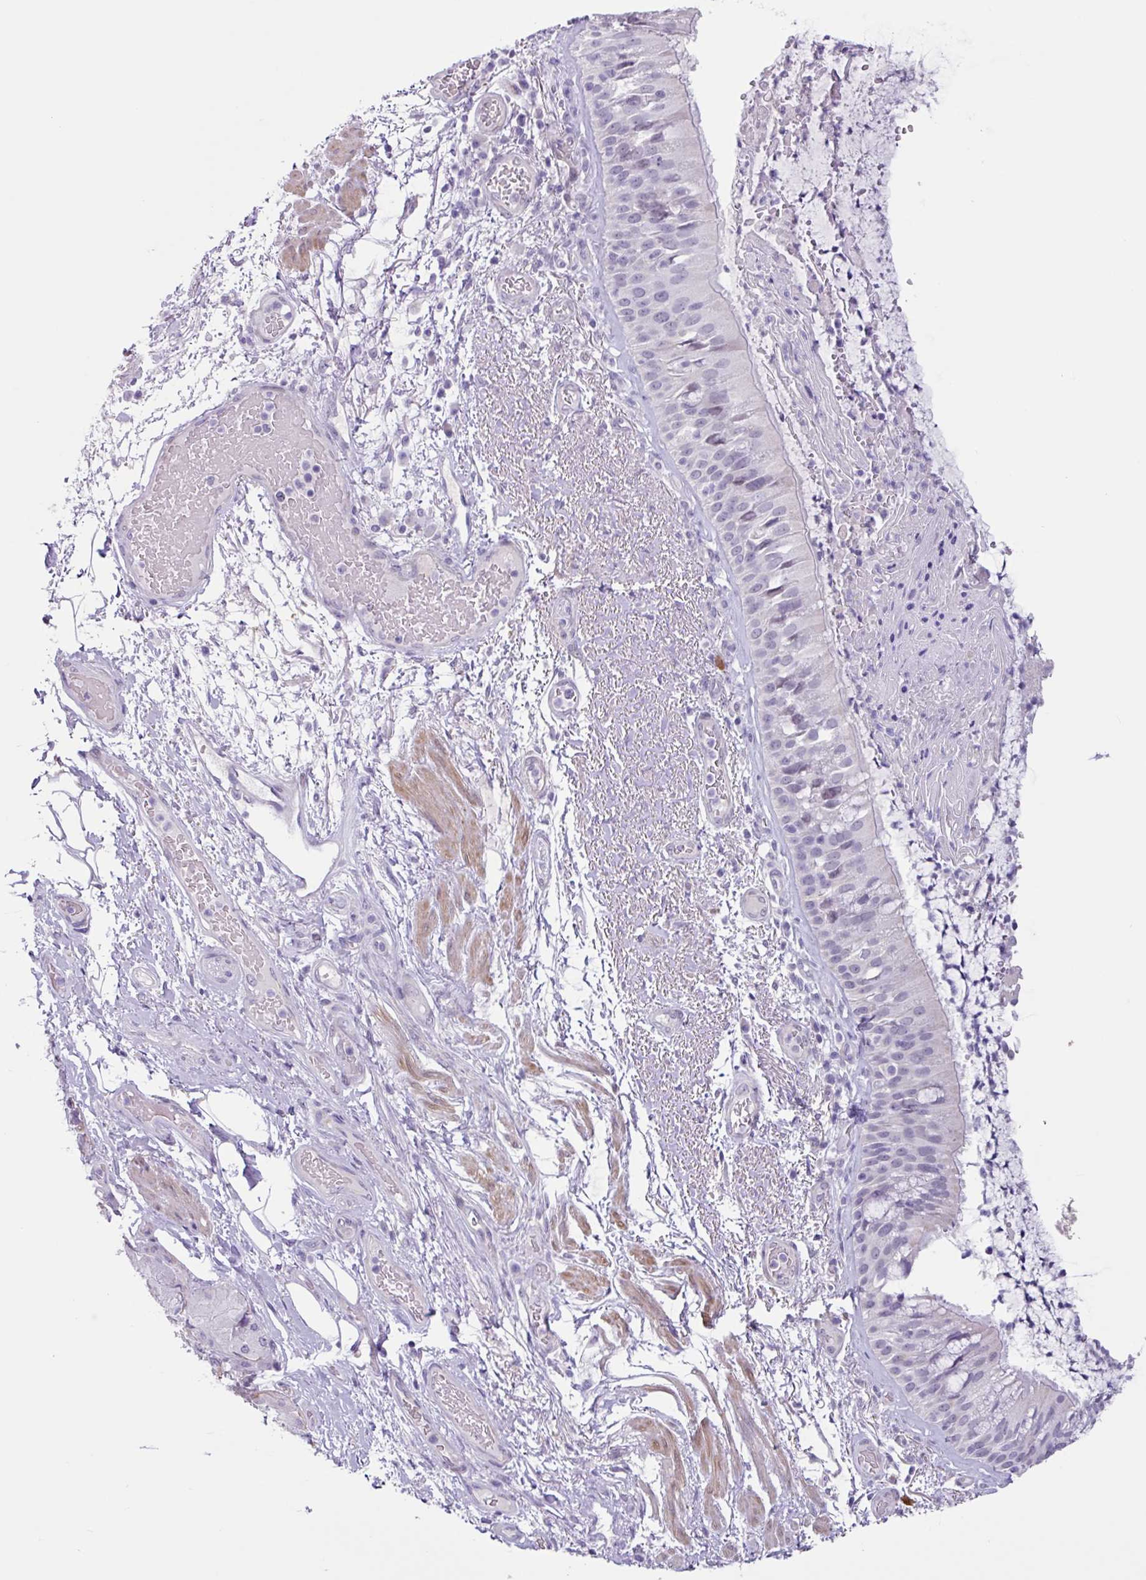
{"staining": {"intensity": "negative", "quantity": "none", "location": "none"}, "tissue": "bronchus", "cell_type": "Respiratory epithelial cells", "image_type": "normal", "snomed": [{"axis": "morphology", "description": "Normal tissue, NOS"}, {"axis": "topography", "description": "Cartilage tissue"}, {"axis": "topography", "description": "Bronchus"}], "caption": "A histopathology image of human bronchus is negative for staining in respiratory epithelial cells. The staining is performed using DAB brown chromogen with nuclei counter-stained in using hematoxylin.", "gene": "OTX1", "patient": {"sex": "male", "age": 63}}